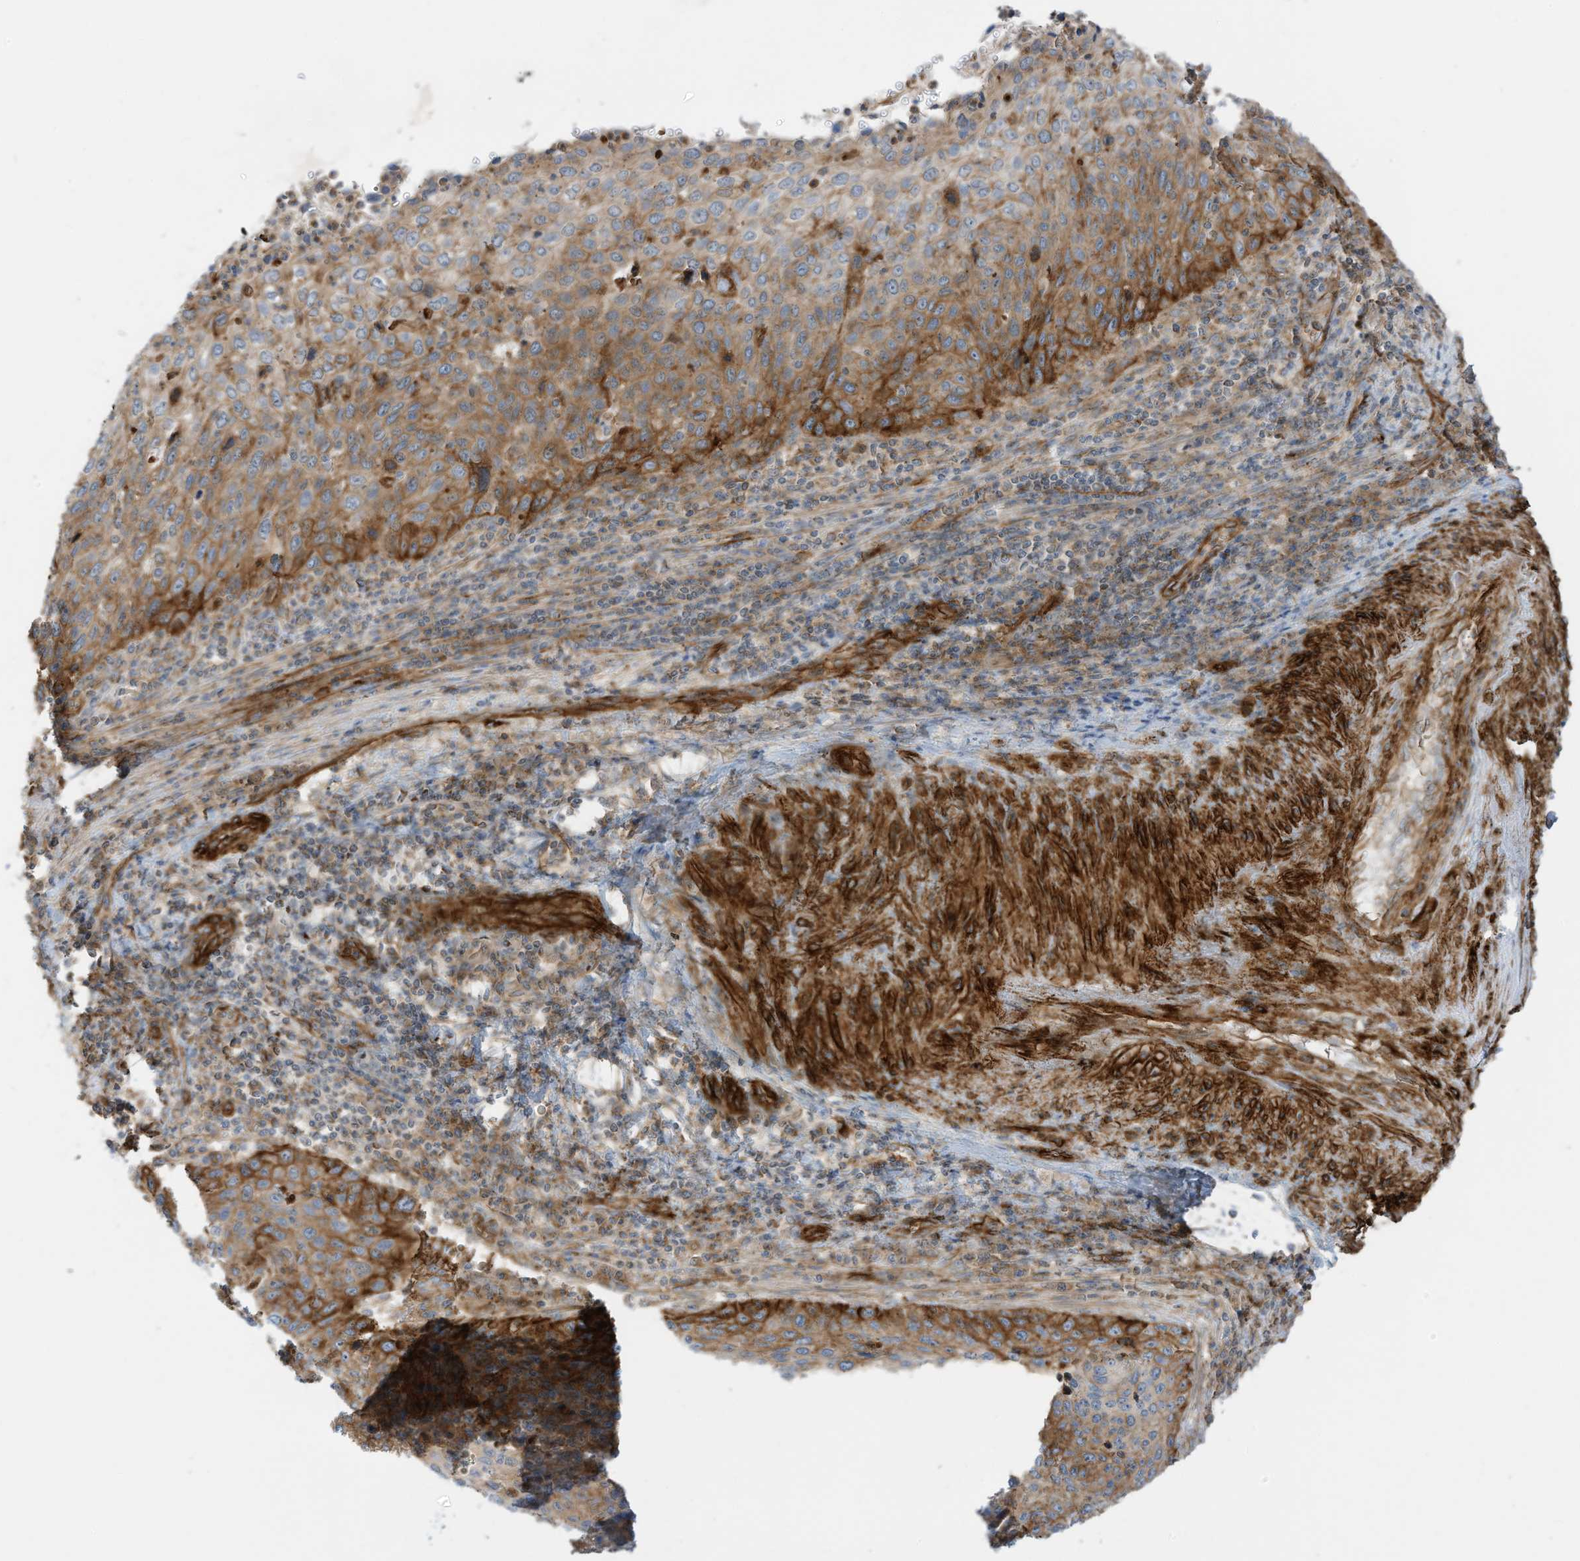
{"staining": {"intensity": "moderate", "quantity": ">75%", "location": "cytoplasmic/membranous"}, "tissue": "cervical cancer", "cell_type": "Tumor cells", "image_type": "cancer", "snomed": [{"axis": "morphology", "description": "Squamous cell carcinoma, NOS"}, {"axis": "topography", "description": "Cervix"}], "caption": "Cervical squamous cell carcinoma was stained to show a protein in brown. There is medium levels of moderate cytoplasmic/membranous positivity in about >75% of tumor cells.", "gene": "ABCB7", "patient": {"sex": "female", "age": 32}}